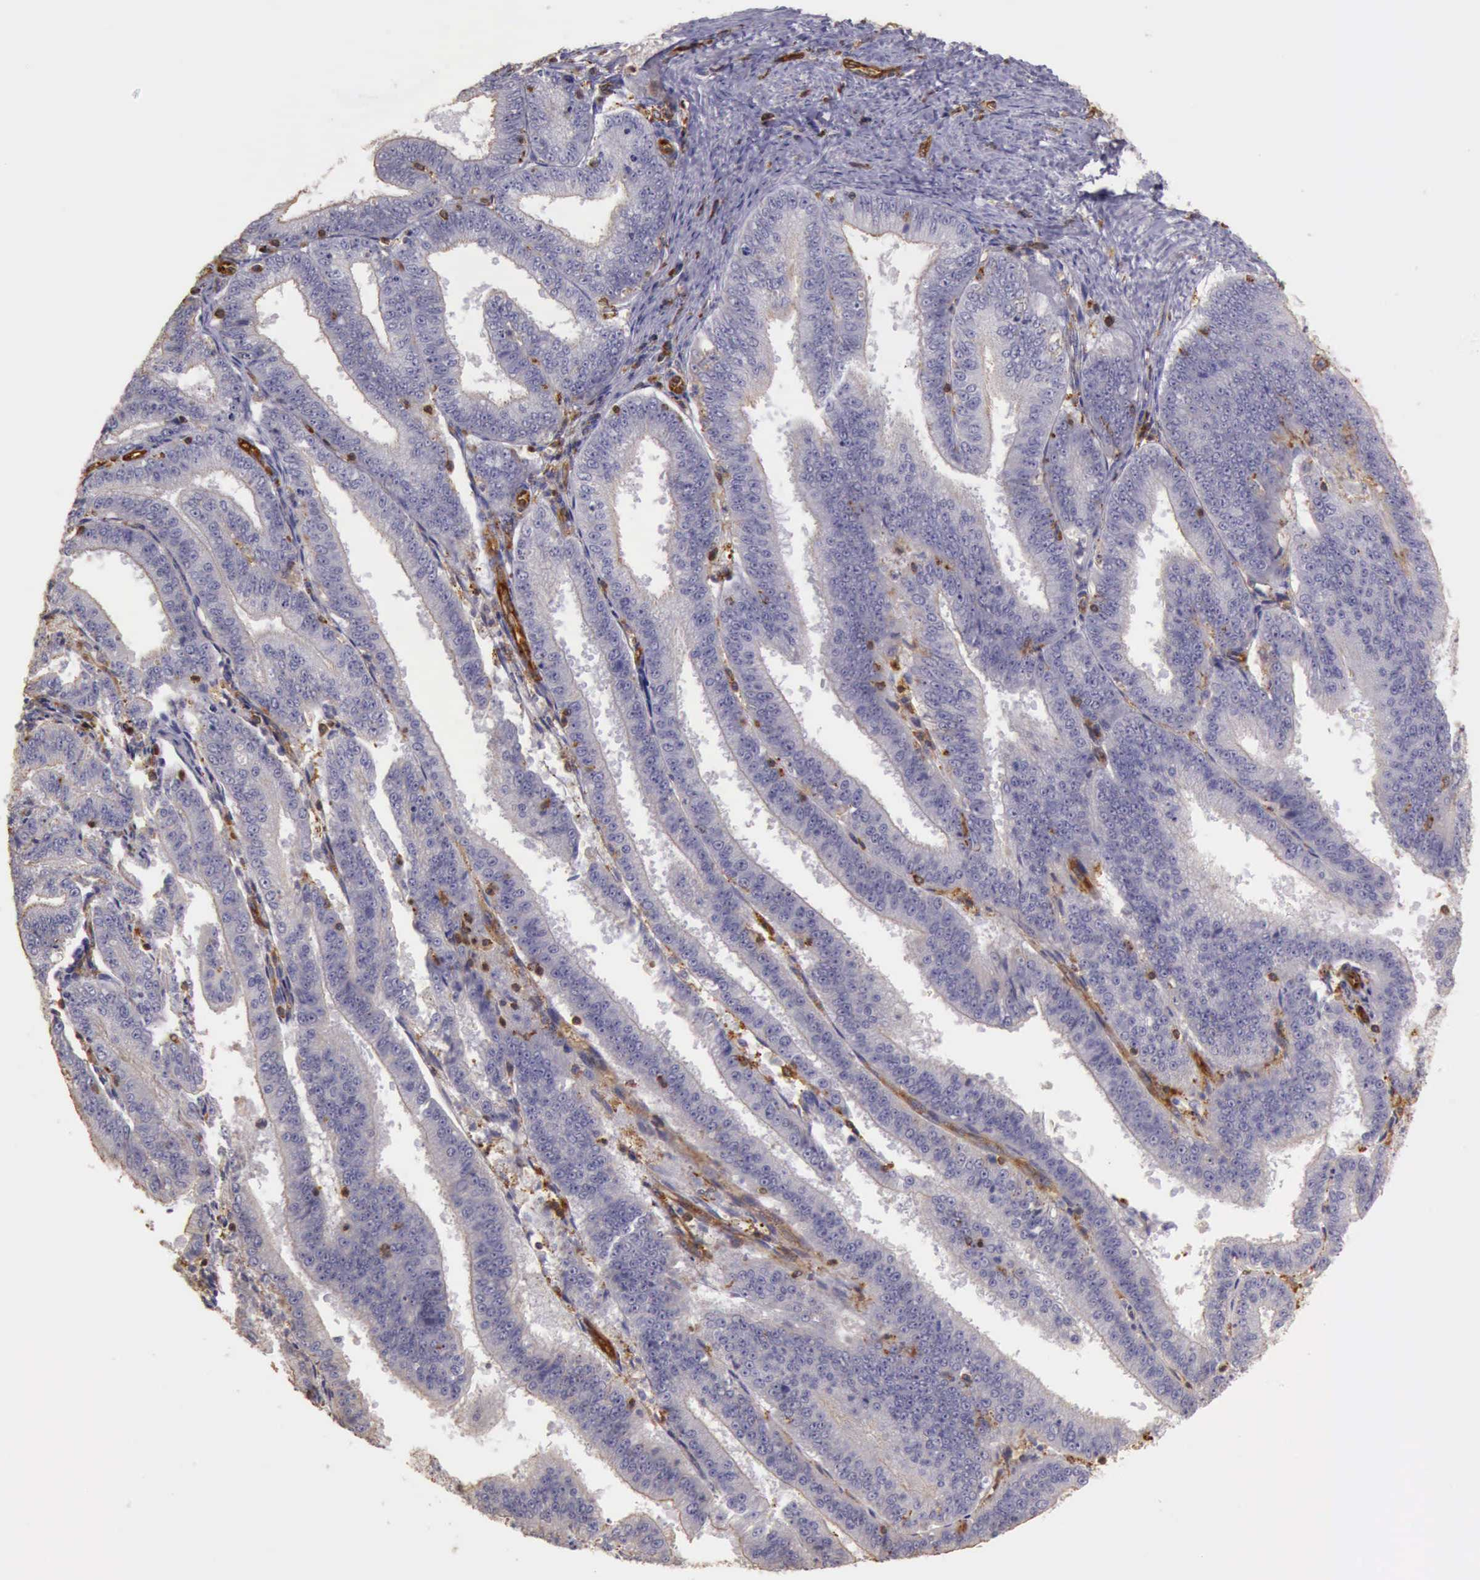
{"staining": {"intensity": "negative", "quantity": "none", "location": "none"}, "tissue": "endometrial cancer", "cell_type": "Tumor cells", "image_type": "cancer", "snomed": [{"axis": "morphology", "description": "Adenocarcinoma, NOS"}, {"axis": "topography", "description": "Endometrium"}], "caption": "Immunohistochemical staining of human endometrial adenocarcinoma displays no significant staining in tumor cells.", "gene": "ARHGAP4", "patient": {"sex": "female", "age": 66}}